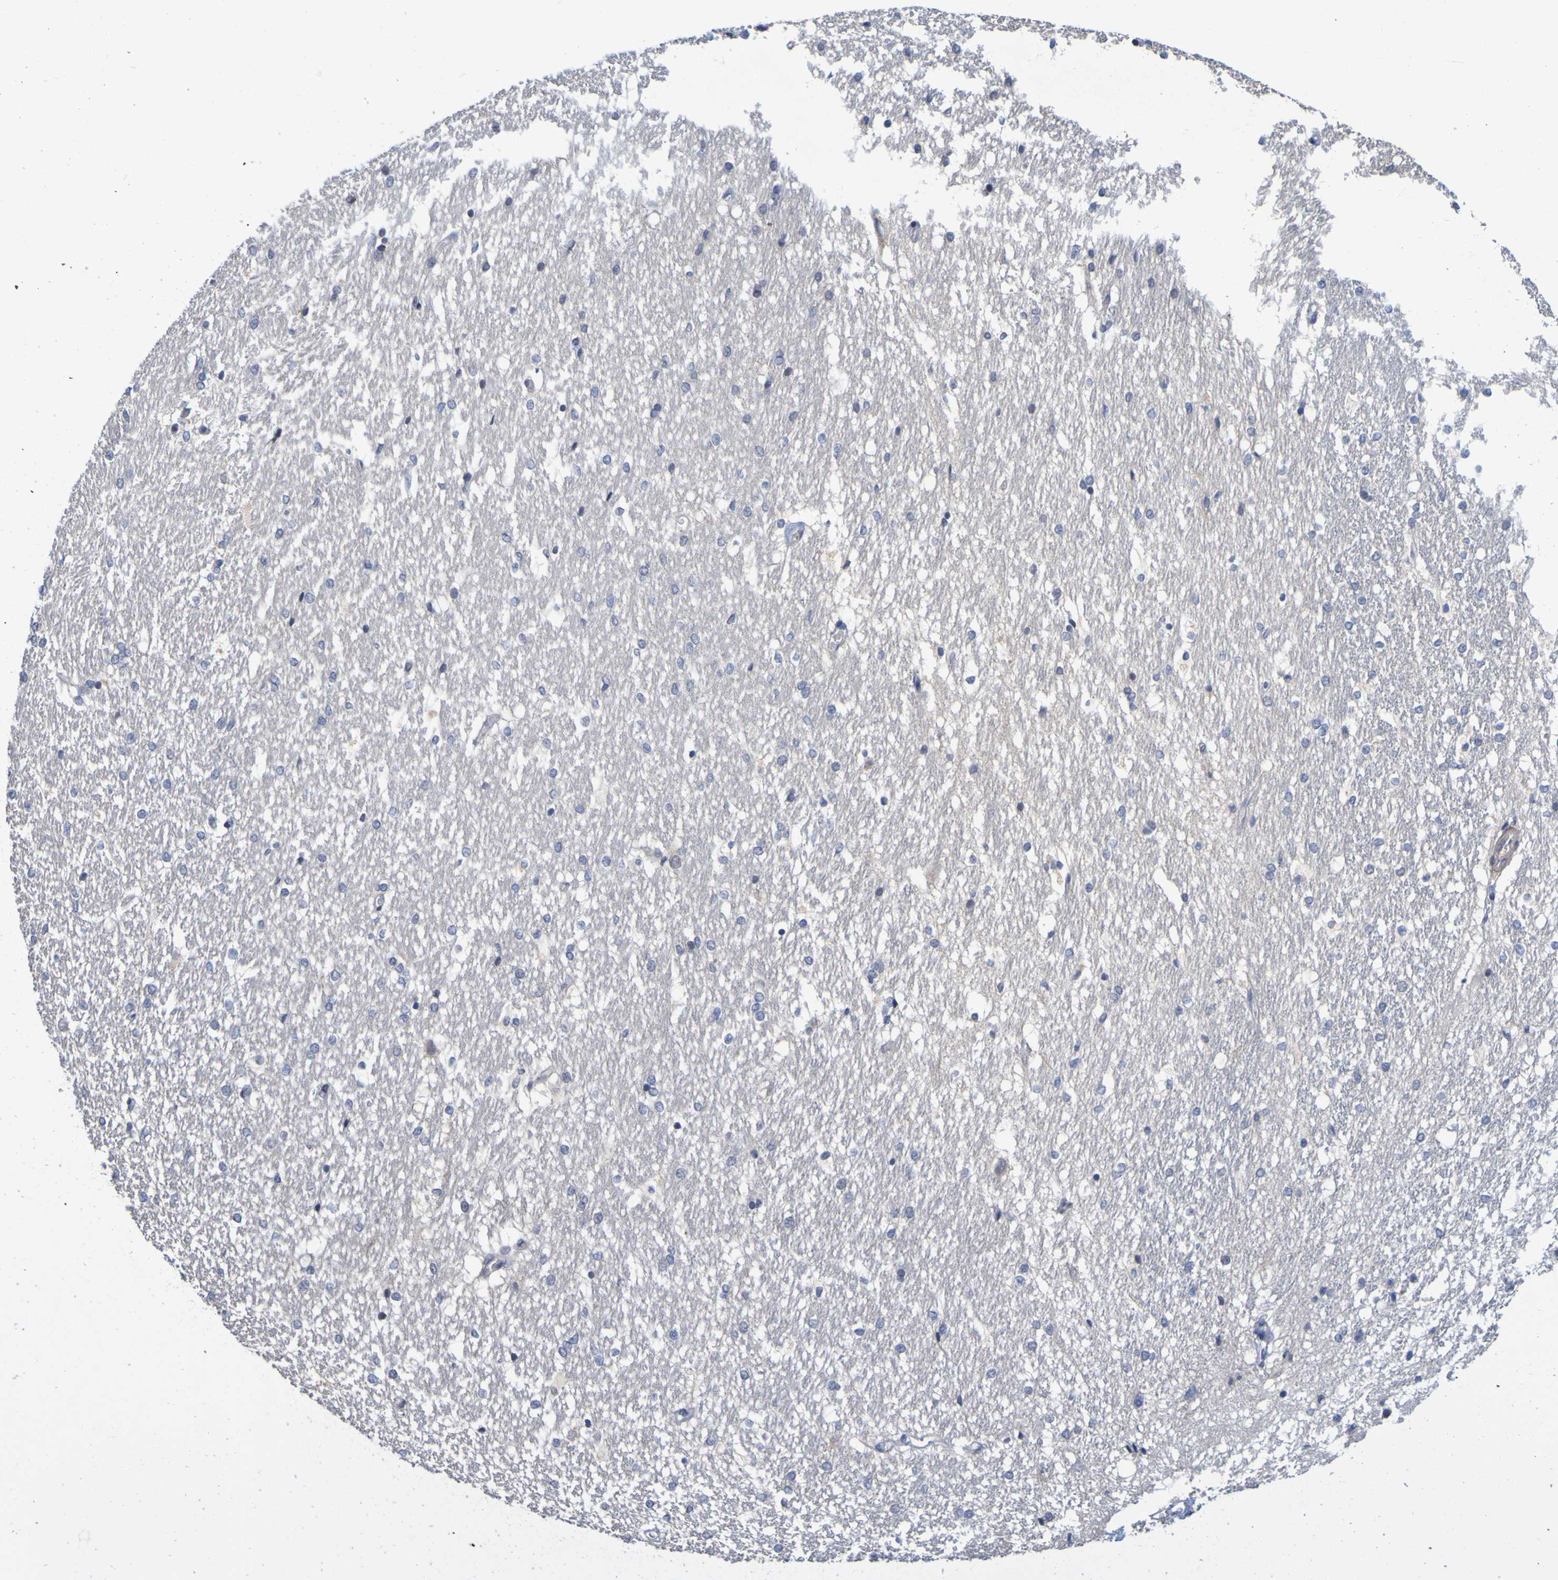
{"staining": {"intensity": "negative", "quantity": "none", "location": "none"}, "tissue": "hippocampus", "cell_type": "Glial cells", "image_type": "normal", "snomed": [{"axis": "morphology", "description": "Normal tissue, NOS"}, {"axis": "topography", "description": "Hippocampus"}], "caption": "DAB immunohistochemical staining of normal human hippocampus reveals no significant staining in glial cells.", "gene": "ENDOU", "patient": {"sex": "female", "age": 19}}